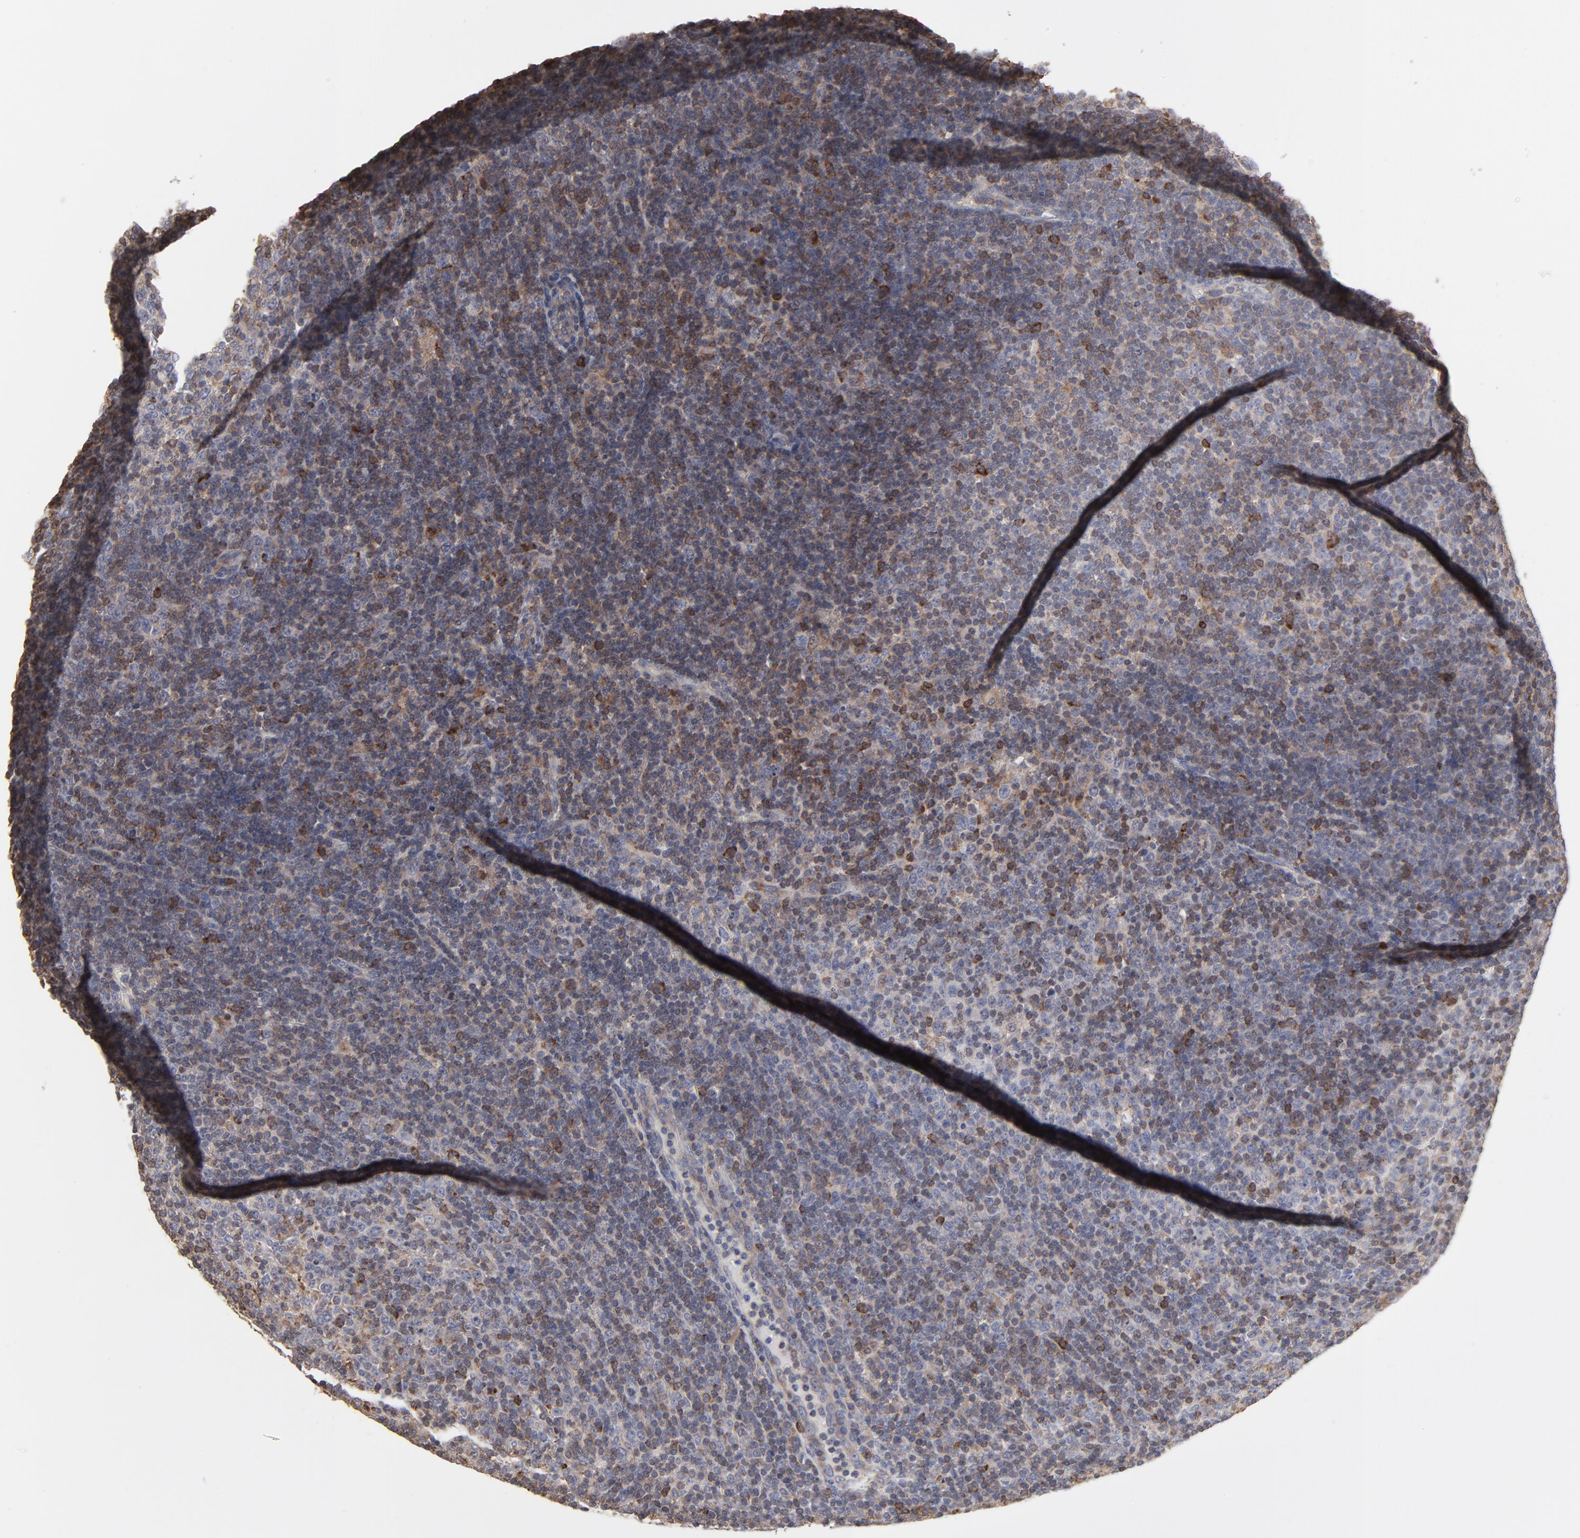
{"staining": {"intensity": "moderate", "quantity": ">75%", "location": "cytoplasmic/membranous"}, "tissue": "lymphoma", "cell_type": "Tumor cells", "image_type": "cancer", "snomed": [{"axis": "morphology", "description": "Malignant lymphoma, non-Hodgkin's type, Low grade"}, {"axis": "topography", "description": "Lymph node"}], "caption": "IHC staining of malignant lymphoma, non-Hodgkin's type (low-grade), which reveals medium levels of moderate cytoplasmic/membranous positivity in about >75% of tumor cells indicating moderate cytoplasmic/membranous protein staining. The staining was performed using DAB (3,3'-diaminobenzidine) (brown) for protein detection and nuclei were counterstained in hematoxylin (blue).", "gene": "RNF213", "patient": {"sex": "male", "age": 70}}